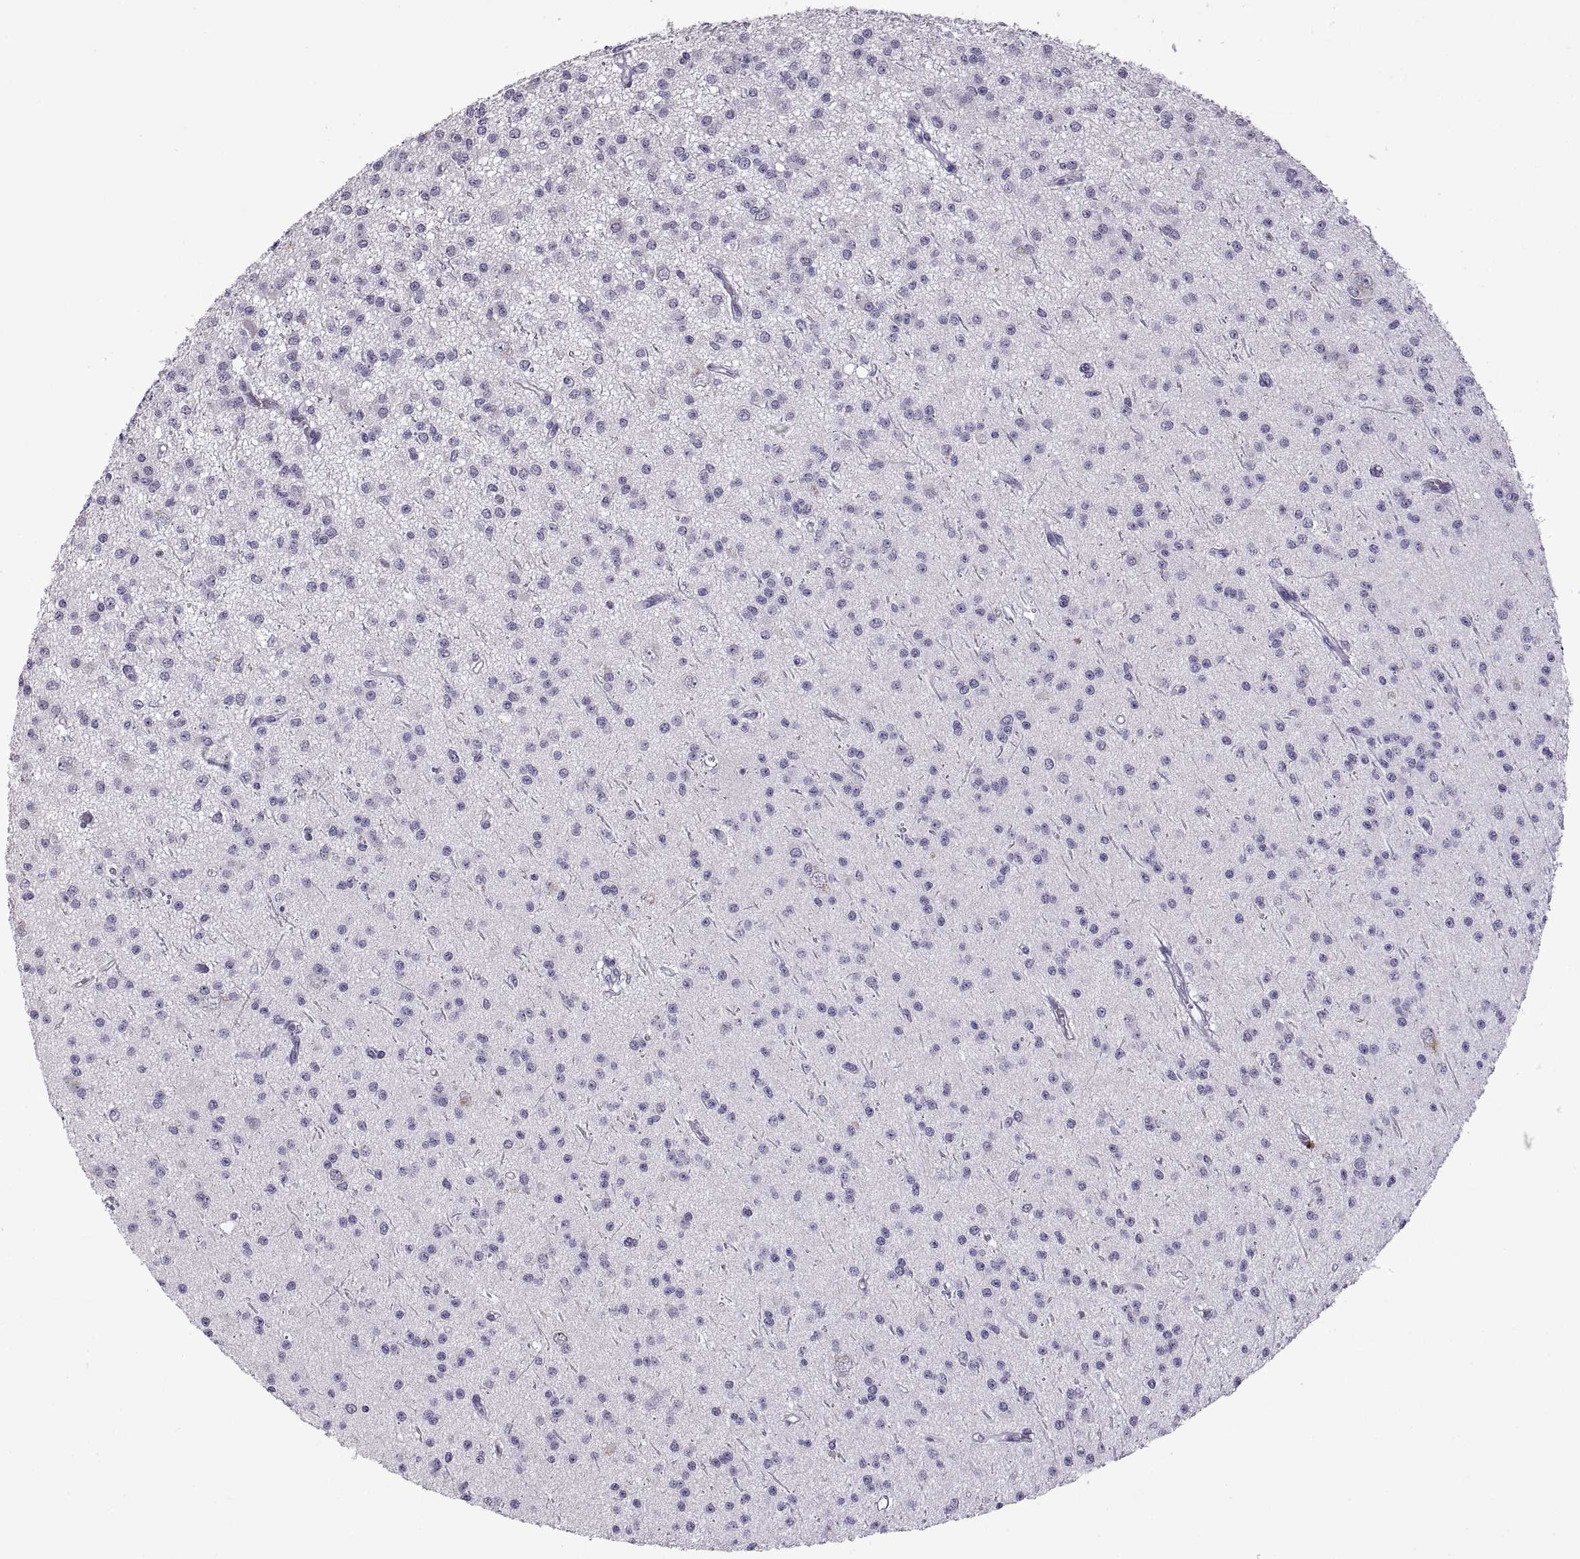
{"staining": {"intensity": "negative", "quantity": "none", "location": "none"}, "tissue": "glioma", "cell_type": "Tumor cells", "image_type": "cancer", "snomed": [{"axis": "morphology", "description": "Glioma, malignant, Low grade"}, {"axis": "topography", "description": "Brain"}], "caption": "Malignant glioma (low-grade) was stained to show a protein in brown. There is no significant expression in tumor cells.", "gene": "RDM1", "patient": {"sex": "male", "age": 27}}